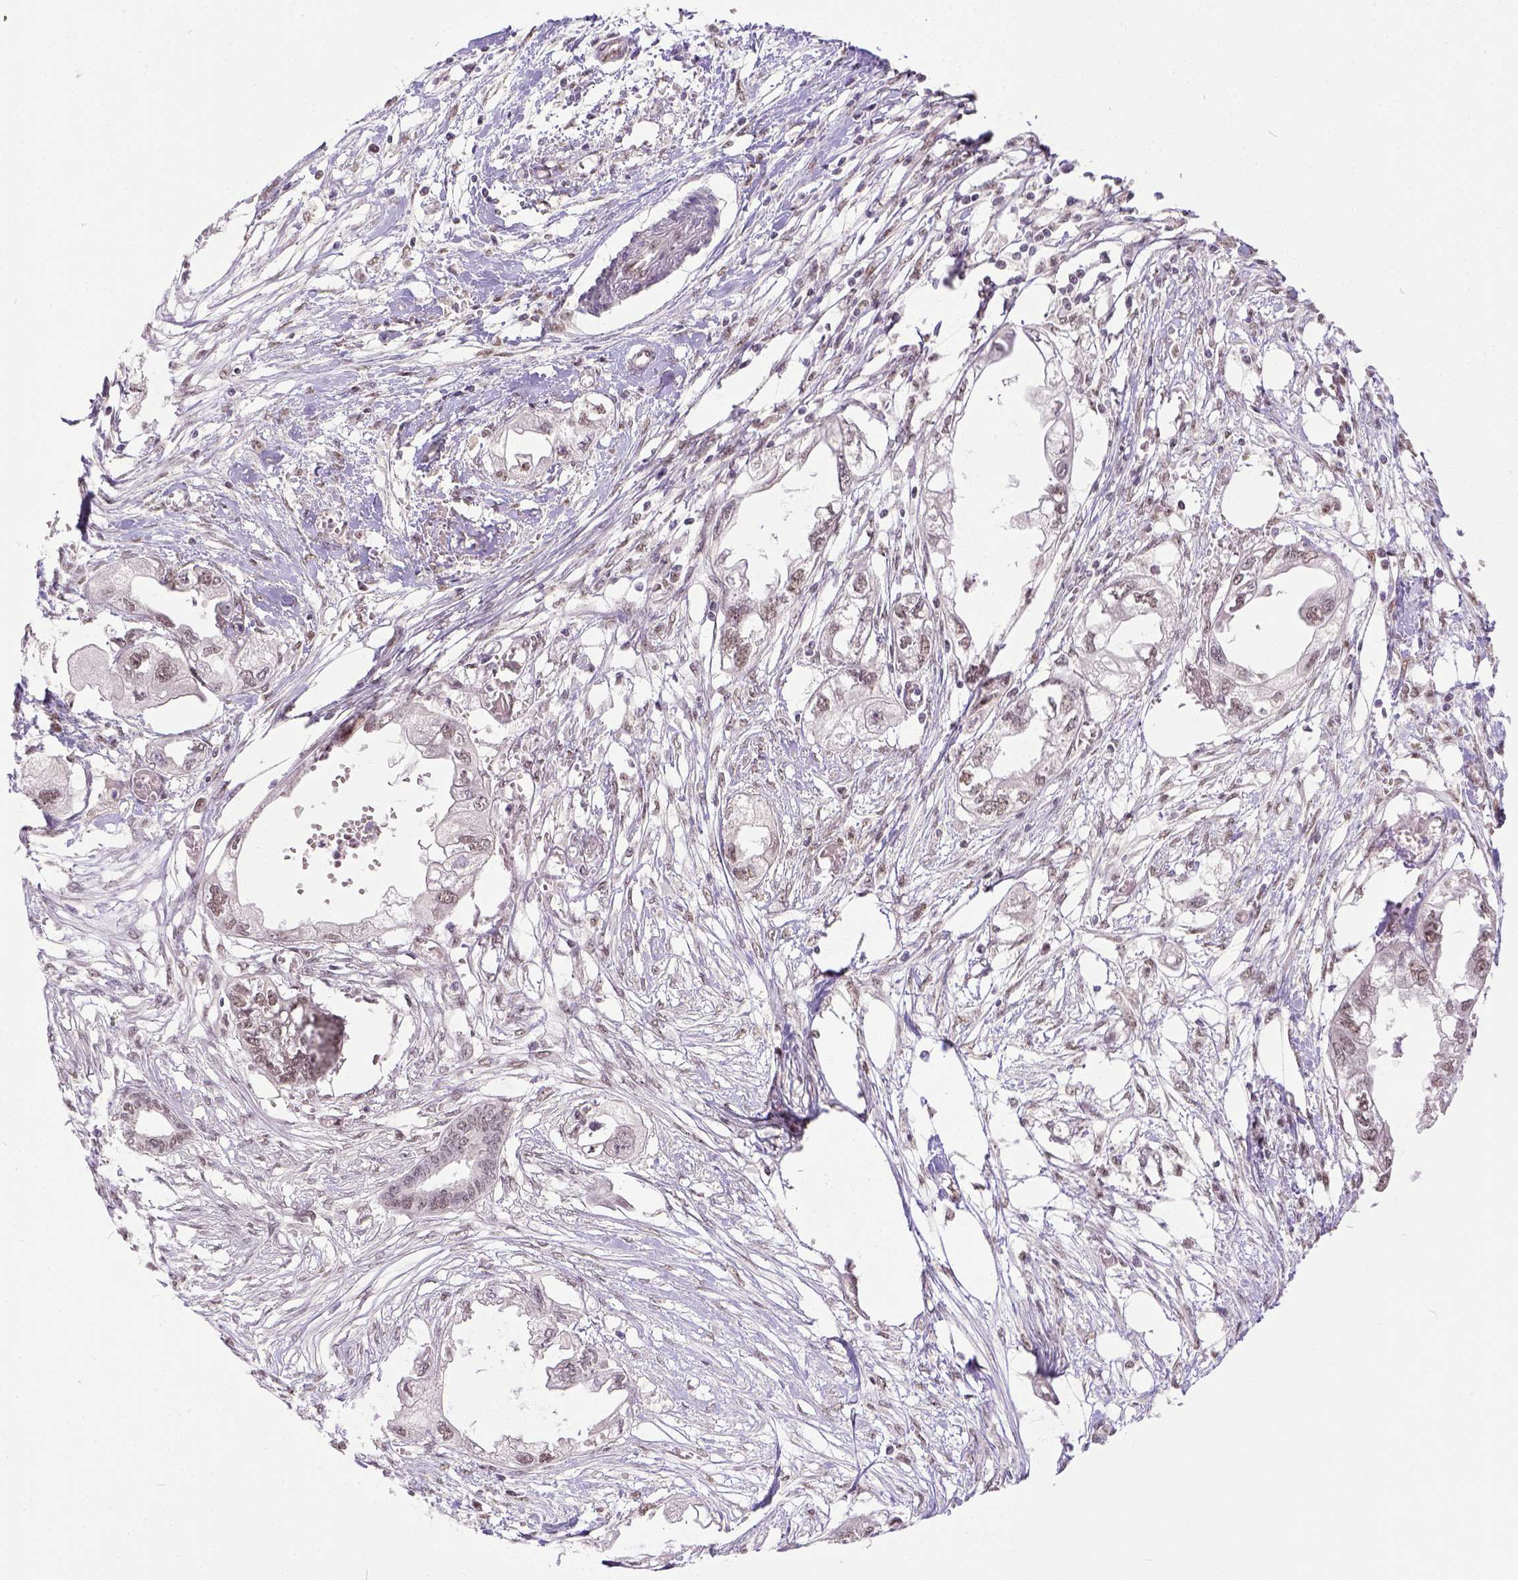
{"staining": {"intensity": "weak", "quantity": "25%-75%", "location": "nuclear"}, "tissue": "endometrial cancer", "cell_type": "Tumor cells", "image_type": "cancer", "snomed": [{"axis": "morphology", "description": "Adenocarcinoma, NOS"}, {"axis": "morphology", "description": "Adenocarcinoma, metastatic, NOS"}, {"axis": "topography", "description": "Adipose tissue"}, {"axis": "topography", "description": "Endometrium"}], "caption": "An image of human endometrial adenocarcinoma stained for a protein displays weak nuclear brown staining in tumor cells.", "gene": "ERCC1", "patient": {"sex": "female", "age": 67}}